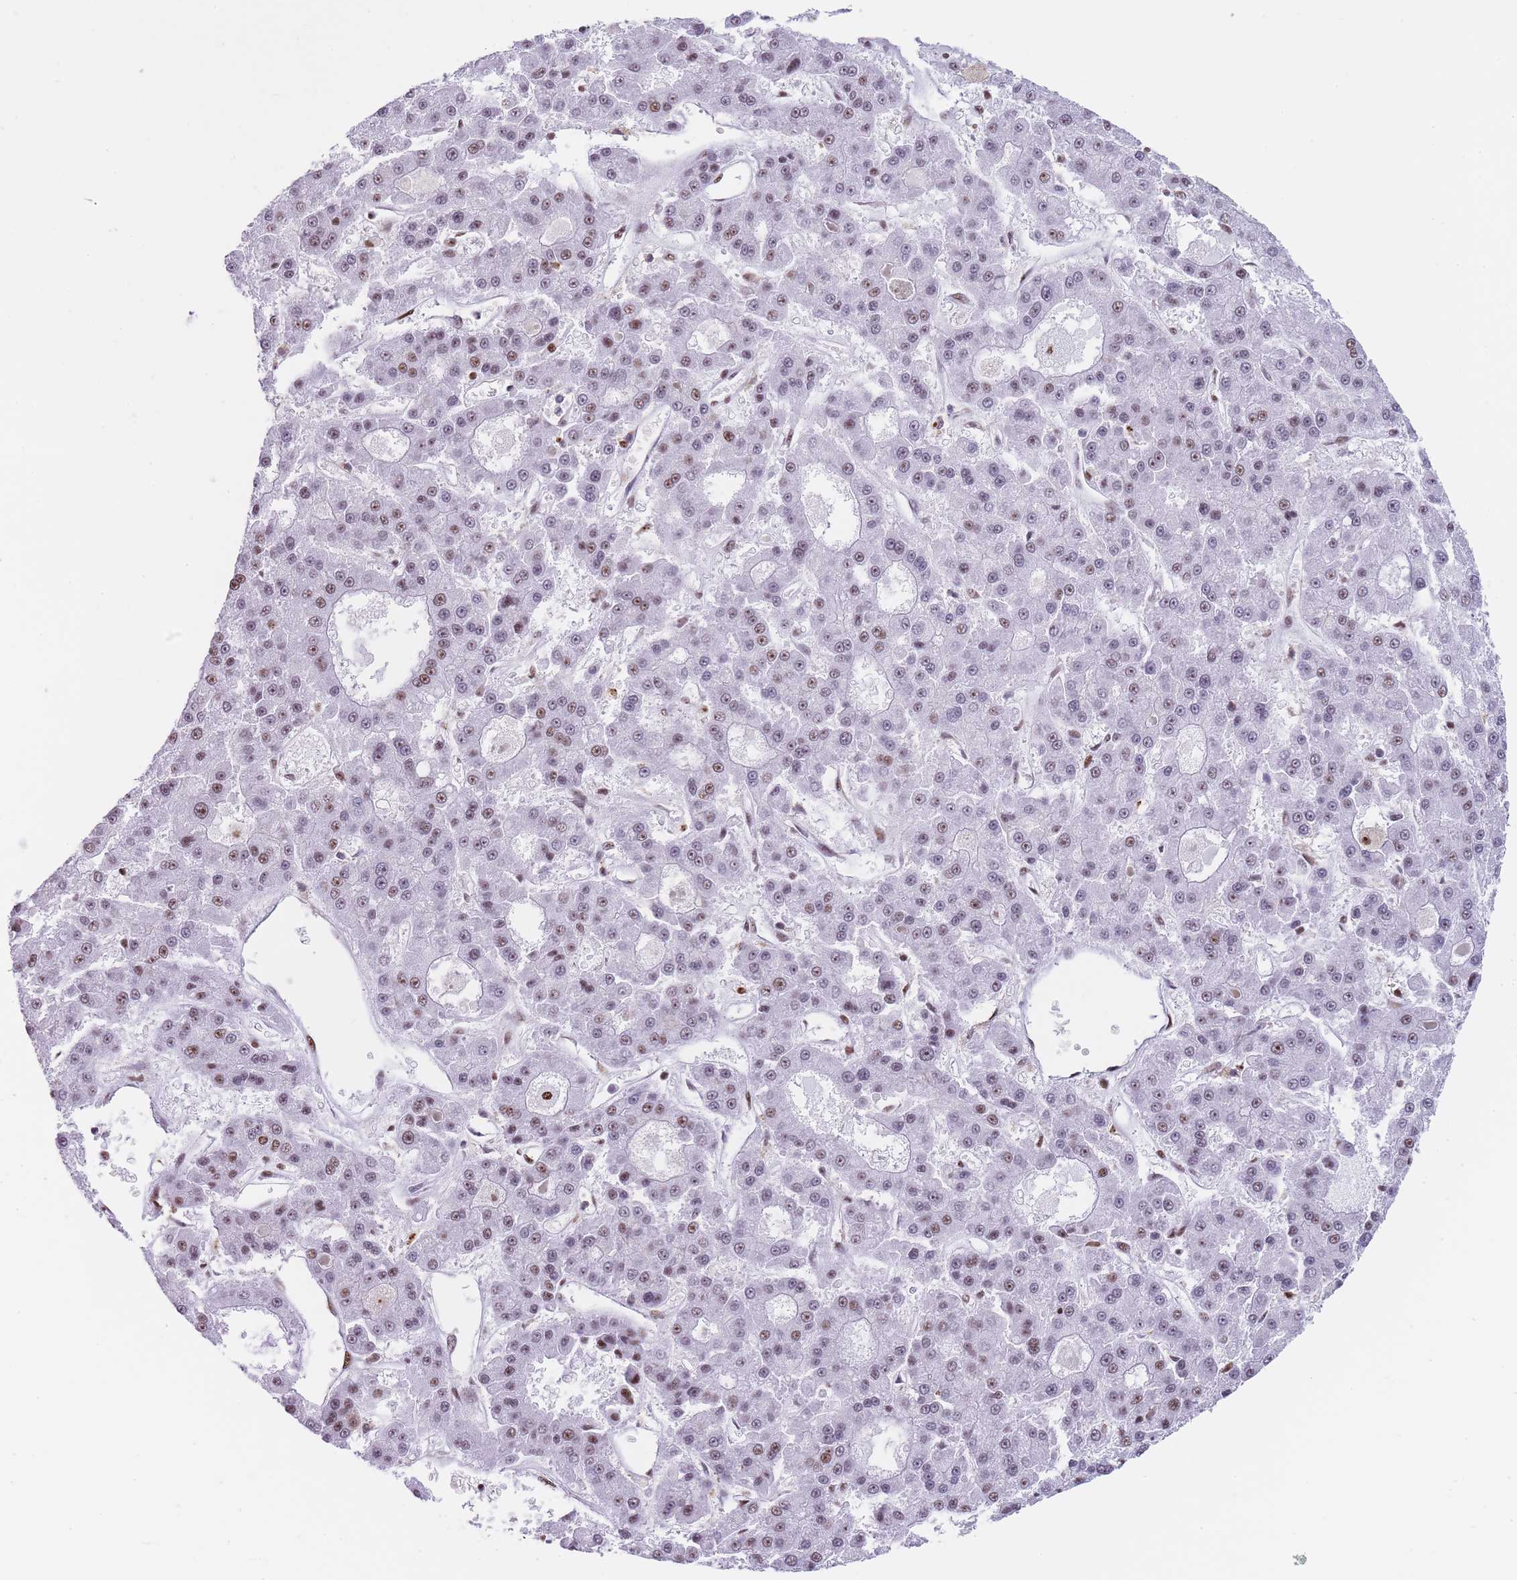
{"staining": {"intensity": "weak", "quantity": "25%-75%", "location": "nuclear"}, "tissue": "liver cancer", "cell_type": "Tumor cells", "image_type": "cancer", "snomed": [{"axis": "morphology", "description": "Carcinoma, Hepatocellular, NOS"}, {"axis": "topography", "description": "Liver"}], "caption": "Weak nuclear expression for a protein is present in about 25%-75% of tumor cells of liver hepatocellular carcinoma using immunohistochemistry.", "gene": "EVC2", "patient": {"sex": "male", "age": 70}}